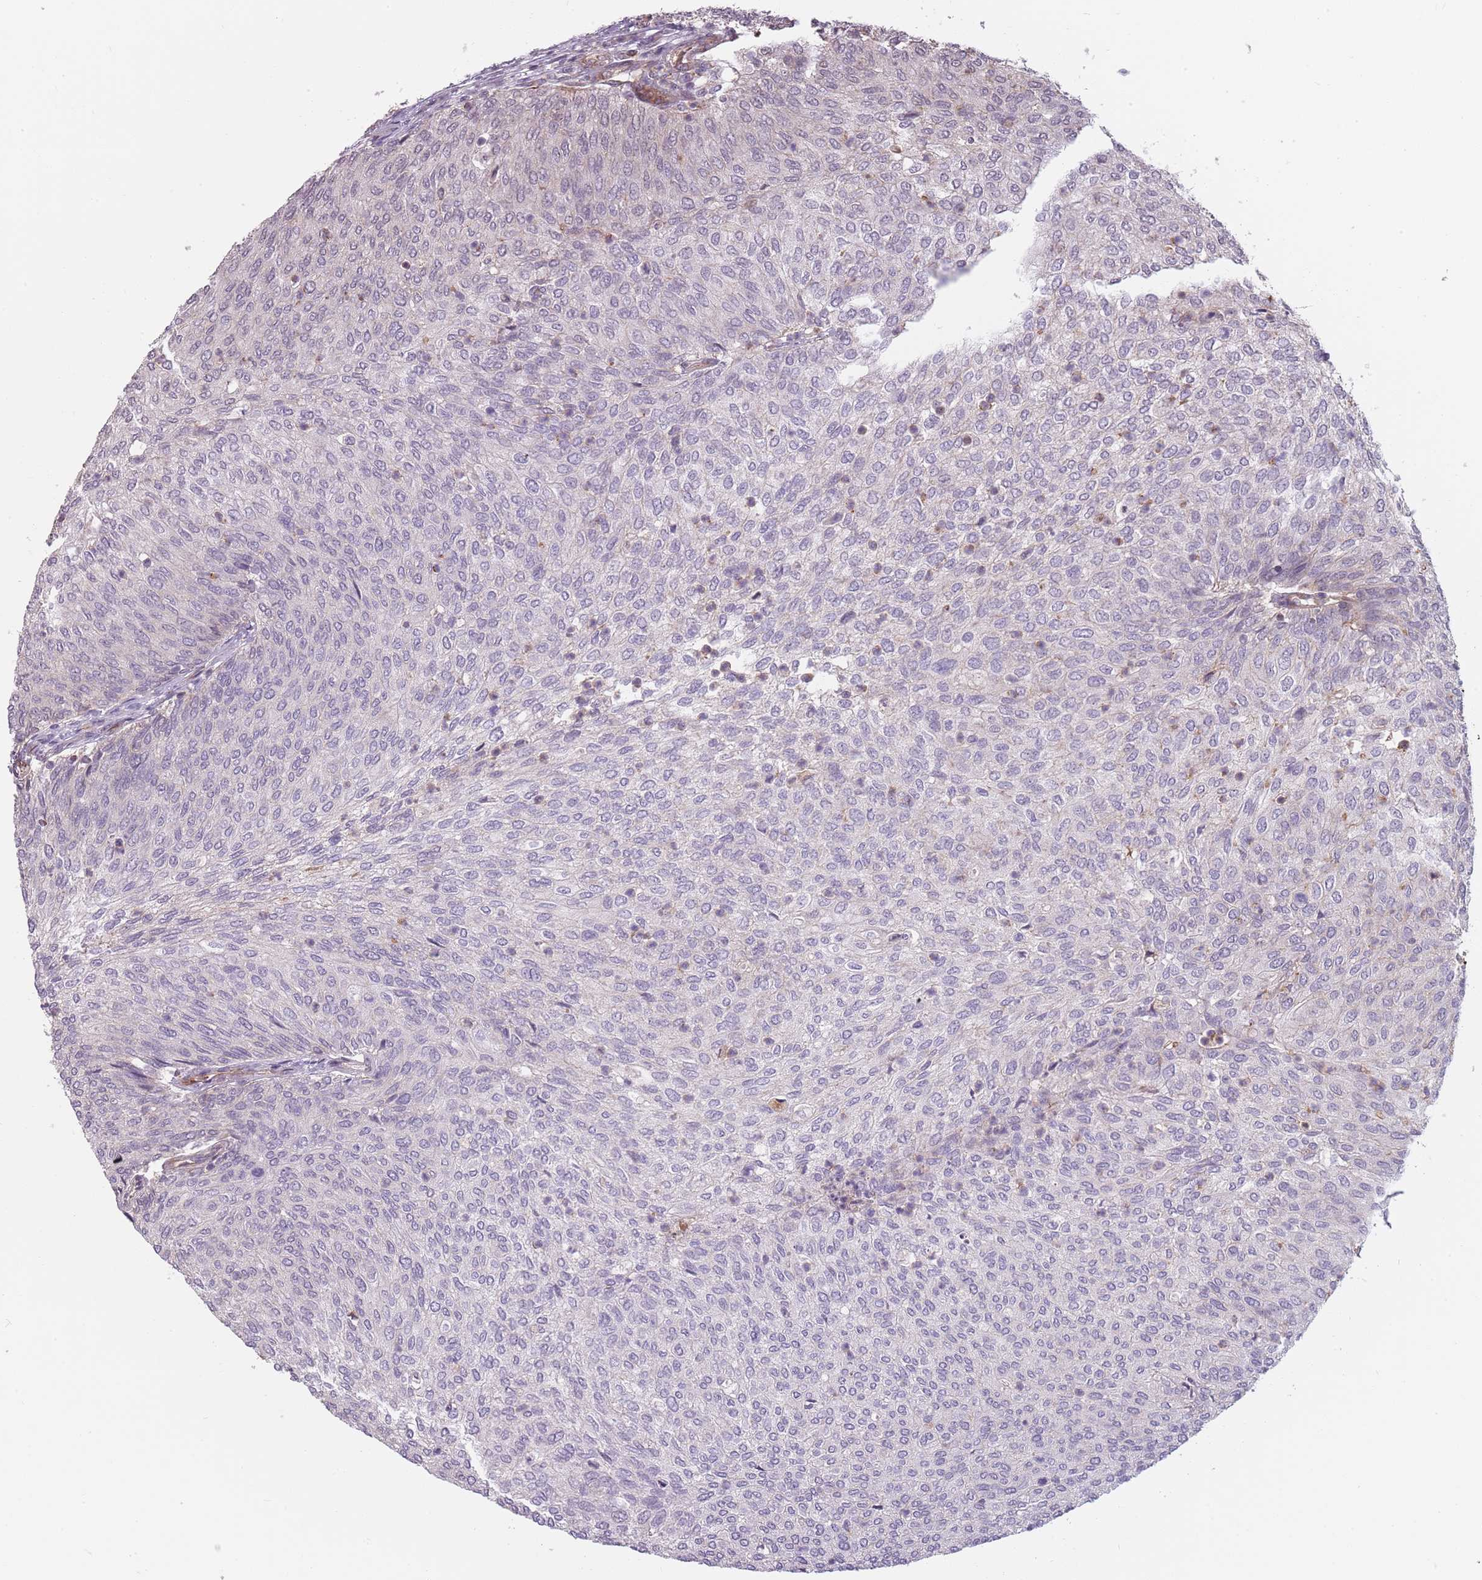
{"staining": {"intensity": "negative", "quantity": "none", "location": "none"}, "tissue": "urothelial cancer", "cell_type": "Tumor cells", "image_type": "cancer", "snomed": [{"axis": "morphology", "description": "Urothelial carcinoma, Low grade"}, {"axis": "topography", "description": "Urinary bladder"}], "caption": "Immunohistochemical staining of human urothelial carcinoma (low-grade) shows no significant positivity in tumor cells. (IHC, brightfield microscopy, high magnification).", "gene": "PPP1R14C", "patient": {"sex": "female", "age": 79}}